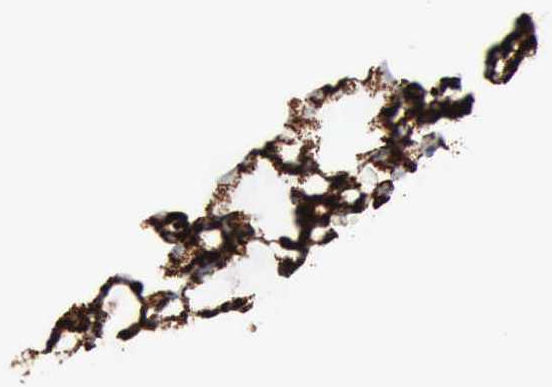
{"staining": {"intensity": "strong", "quantity": ">75%", "location": "cytoplasmic/membranous"}, "tissue": "renal cancer", "cell_type": "Tumor cells", "image_type": "cancer", "snomed": [{"axis": "morphology", "description": "Adenocarcinoma, NOS"}, {"axis": "topography", "description": "Kidney"}], "caption": "Immunohistochemistry (IHC) (DAB (3,3'-diaminobenzidine)) staining of human renal adenocarcinoma shows strong cytoplasmic/membranous protein positivity in approximately >75% of tumor cells. The staining was performed using DAB, with brown indicating positive protein expression. Nuclei are stained blue with hematoxylin.", "gene": "ACO2", "patient": {"sex": "male", "age": 63}}